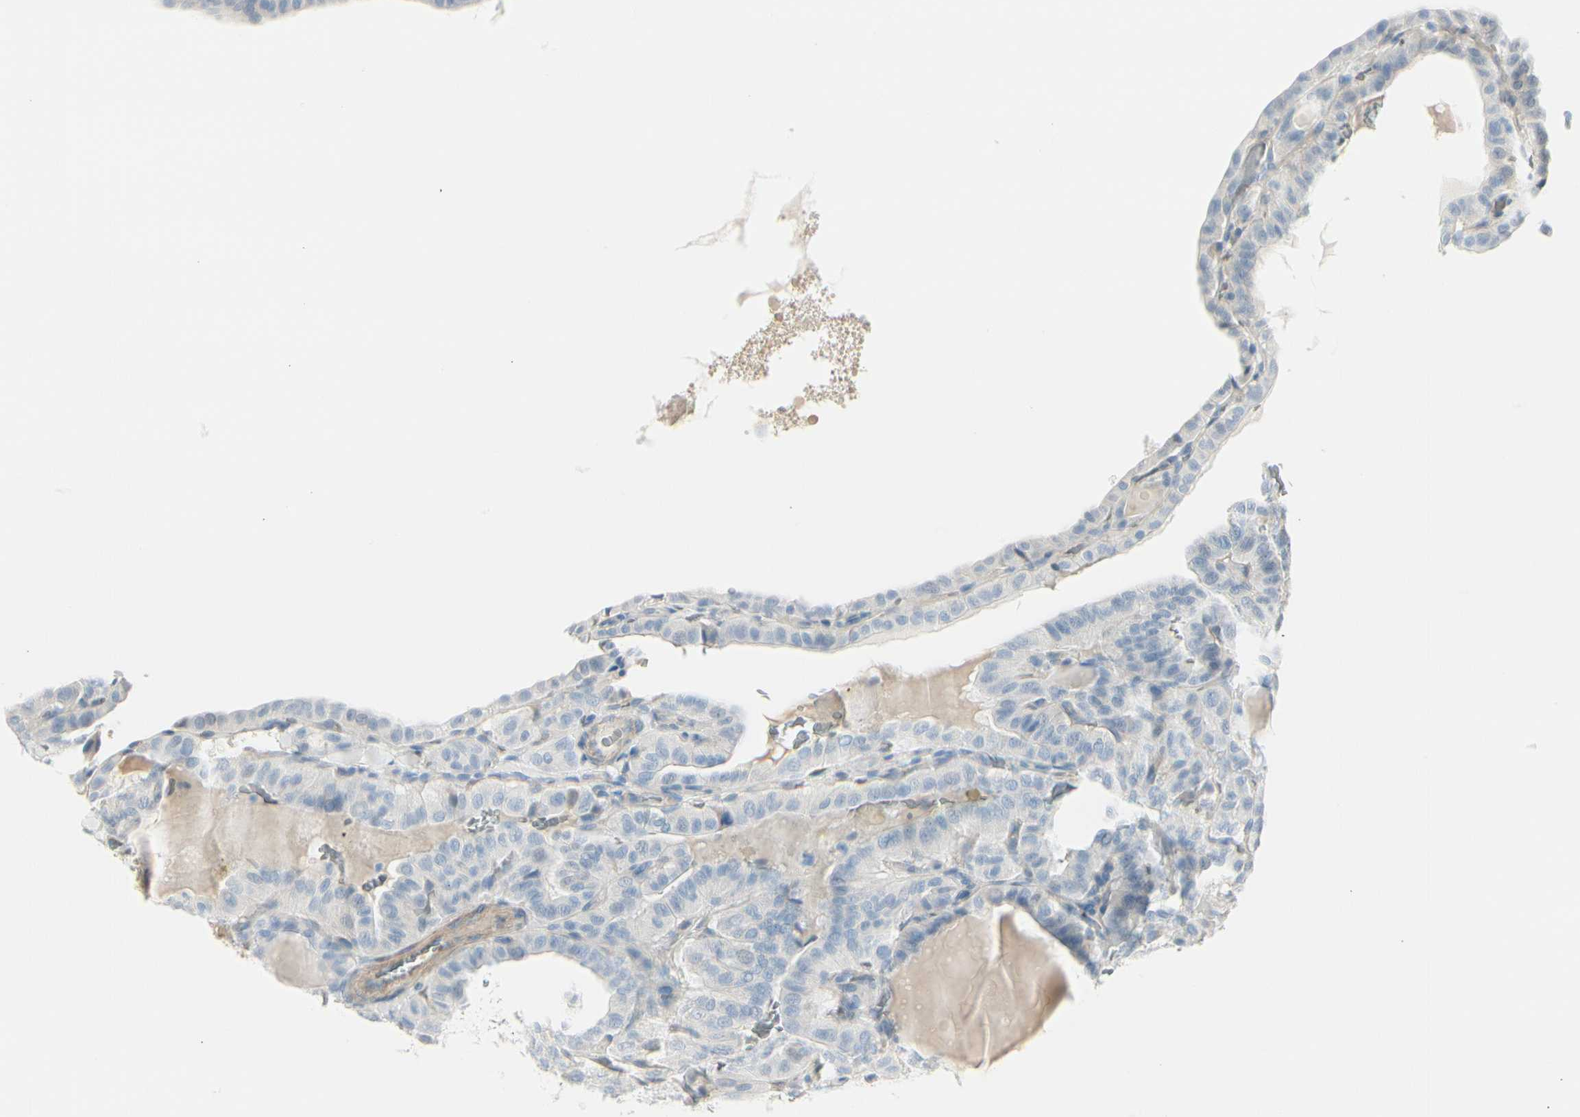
{"staining": {"intensity": "negative", "quantity": "none", "location": "none"}, "tissue": "thyroid cancer", "cell_type": "Tumor cells", "image_type": "cancer", "snomed": [{"axis": "morphology", "description": "Papillary adenocarcinoma, NOS"}, {"axis": "topography", "description": "Thyroid gland"}], "caption": "Immunohistochemical staining of papillary adenocarcinoma (thyroid) displays no significant staining in tumor cells.", "gene": "CDHR5", "patient": {"sex": "male", "age": 77}}